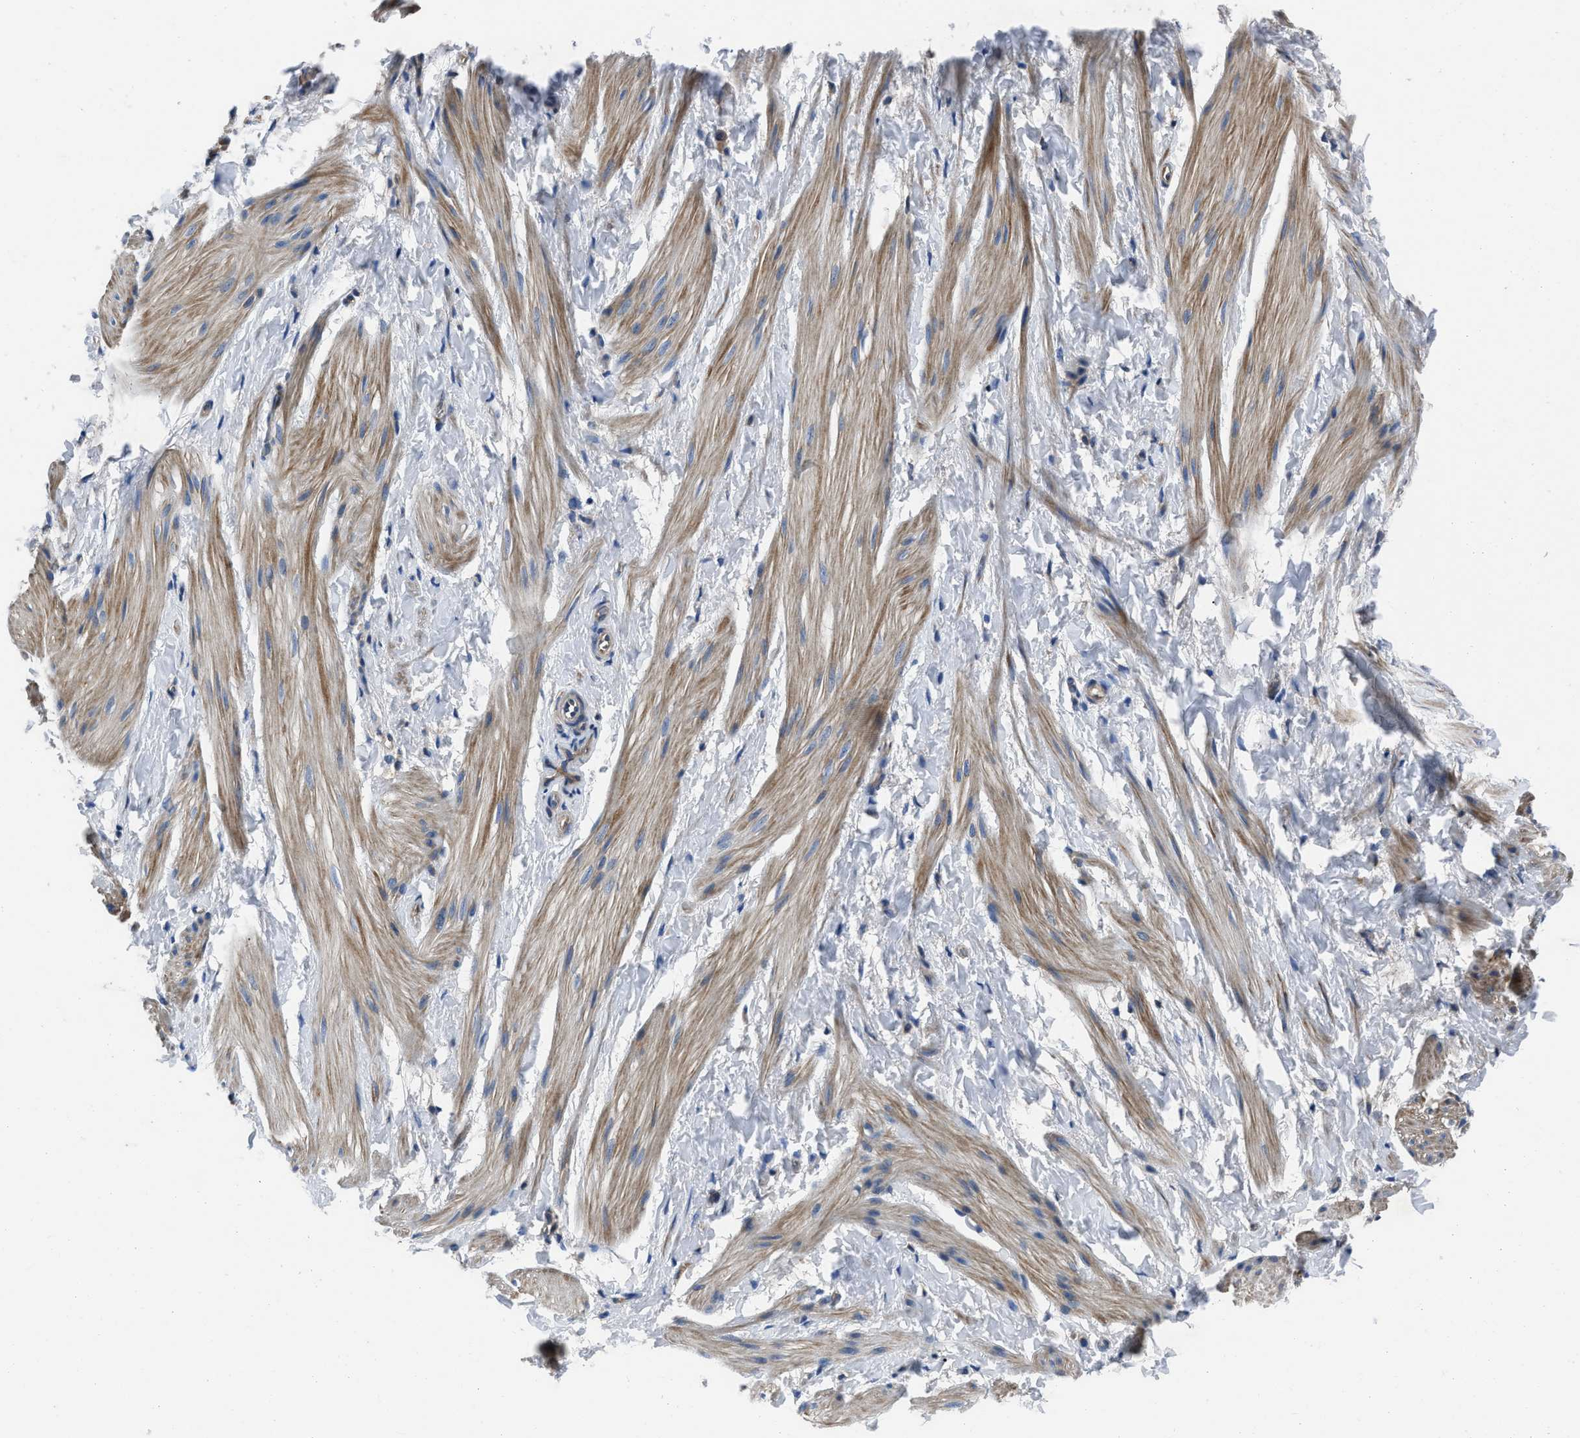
{"staining": {"intensity": "moderate", "quantity": "<25%", "location": "cytoplasmic/membranous"}, "tissue": "smooth muscle", "cell_type": "Smooth muscle cells", "image_type": "normal", "snomed": [{"axis": "morphology", "description": "Normal tissue, NOS"}, {"axis": "topography", "description": "Smooth muscle"}], "caption": "Protein staining reveals moderate cytoplasmic/membranous positivity in about <25% of smooth muscle cells in benign smooth muscle. The staining was performed using DAB, with brown indicating positive protein expression. Nuclei are stained blue with hematoxylin.", "gene": "YARS1", "patient": {"sex": "male", "age": 16}}